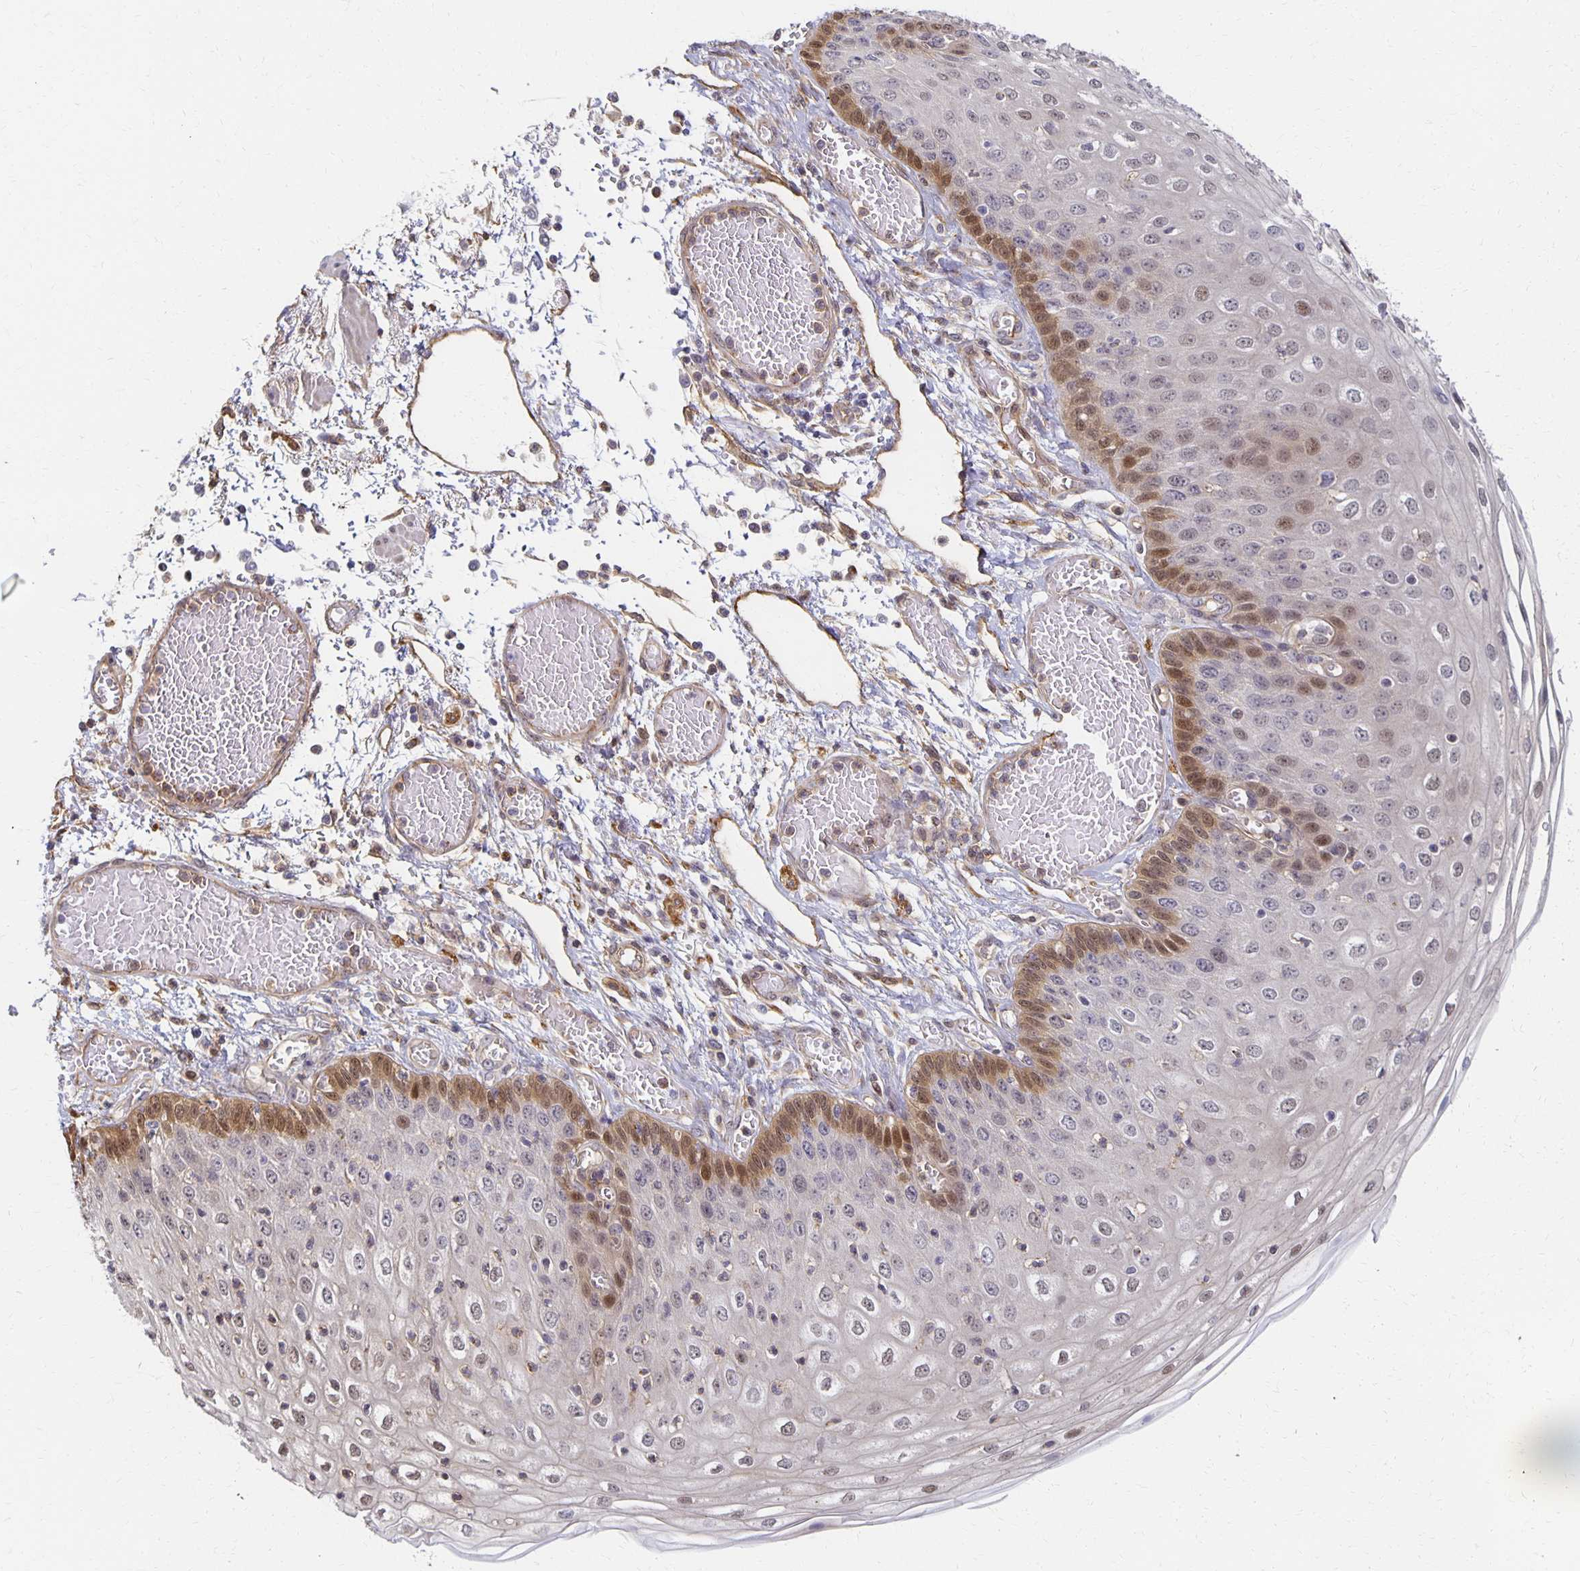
{"staining": {"intensity": "moderate", "quantity": "<25%", "location": "cytoplasmic/membranous,nuclear"}, "tissue": "esophagus", "cell_type": "Squamous epithelial cells", "image_type": "normal", "snomed": [{"axis": "morphology", "description": "Normal tissue, NOS"}, {"axis": "morphology", "description": "Adenocarcinoma, NOS"}, {"axis": "topography", "description": "Esophagus"}], "caption": "An image of human esophagus stained for a protein demonstrates moderate cytoplasmic/membranous,nuclear brown staining in squamous epithelial cells.", "gene": "SORL1", "patient": {"sex": "male", "age": 81}}